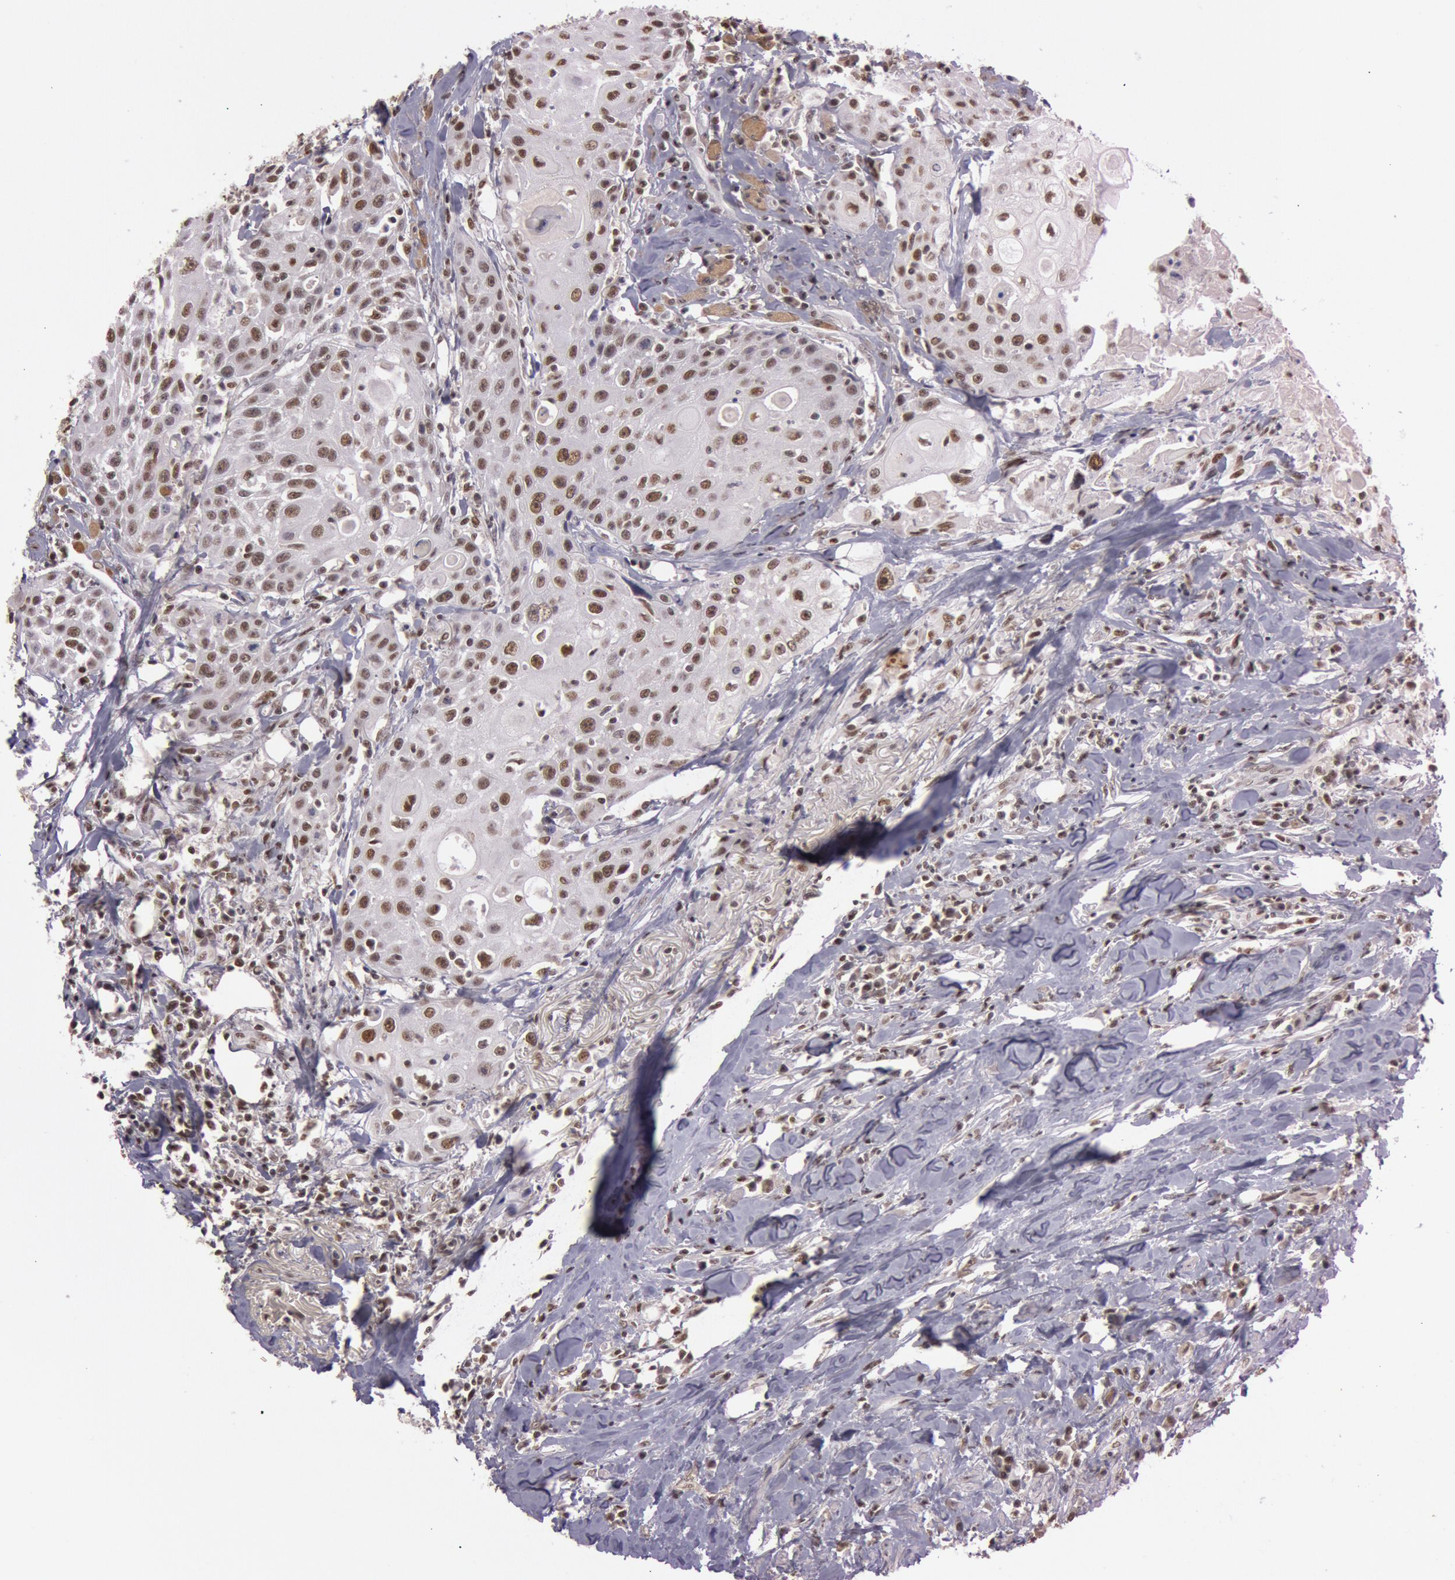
{"staining": {"intensity": "moderate", "quantity": ">75%", "location": "nuclear"}, "tissue": "head and neck cancer", "cell_type": "Tumor cells", "image_type": "cancer", "snomed": [{"axis": "morphology", "description": "Squamous cell carcinoma, NOS"}, {"axis": "topography", "description": "Oral tissue"}, {"axis": "topography", "description": "Head-Neck"}], "caption": "Immunohistochemistry (IHC) micrograph of neoplastic tissue: head and neck cancer stained using IHC exhibits medium levels of moderate protein expression localized specifically in the nuclear of tumor cells, appearing as a nuclear brown color.", "gene": "TASL", "patient": {"sex": "female", "age": 82}}